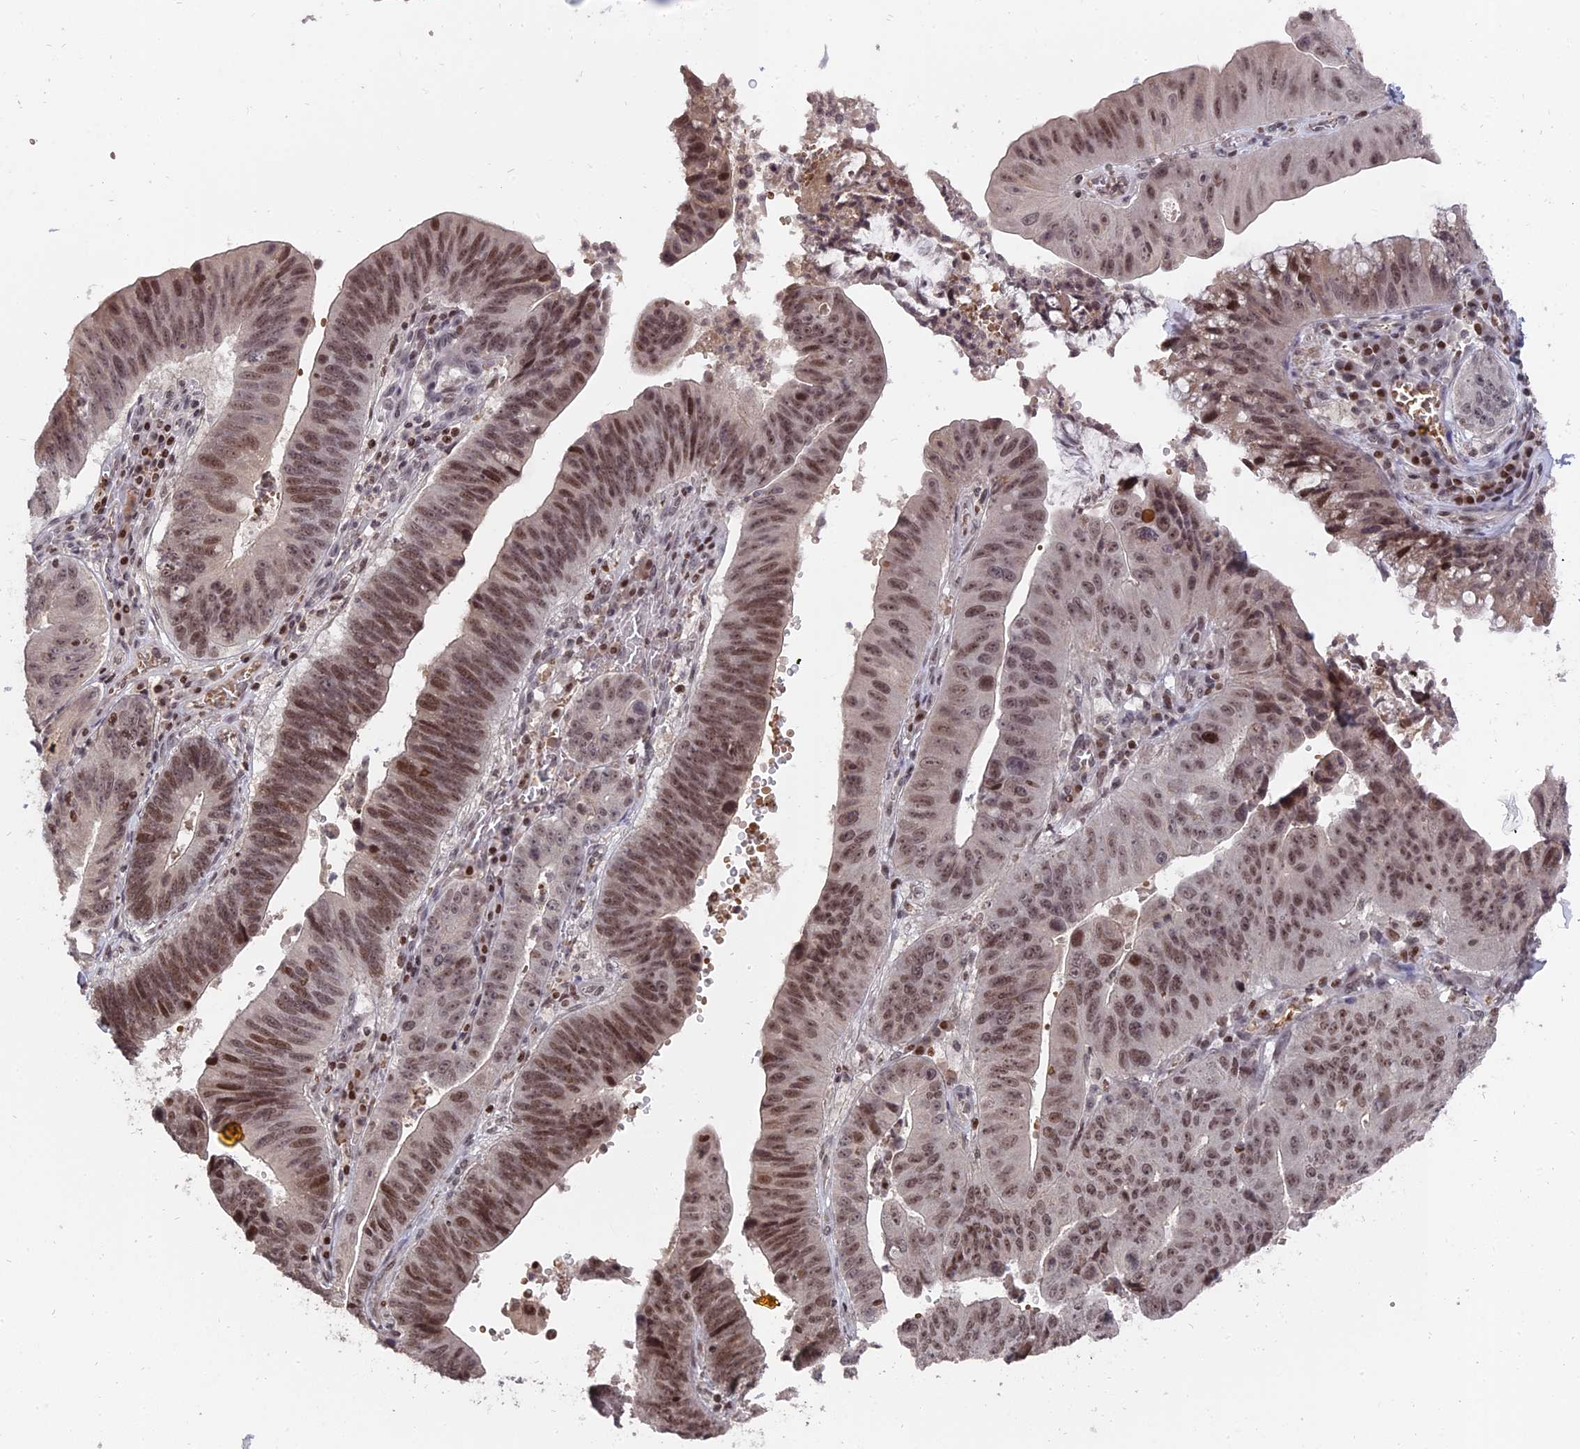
{"staining": {"intensity": "moderate", "quantity": ">75%", "location": "nuclear"}, "tissue": "stomach cancer", "cell_type": "Tumor cells", "image_type": "cancer", "snomed": [{"axis": "morphology", "description": "Adenocarcinoma, NOS"}, {"axis": "topography", "description": "Stomach"}], "caption": "Immunohistochemistry (IHC) photomicrograph of neoplastic tissue: stomach adenocarcinoma stained using immunohistochemistry exhibits medium levels of moderate protein expression localized specifically in the nuclear of tumor cells, appearing as a nuclear brown color.", "gene": "NR1H3", "patient": {"sex": "male", "age": 59}}